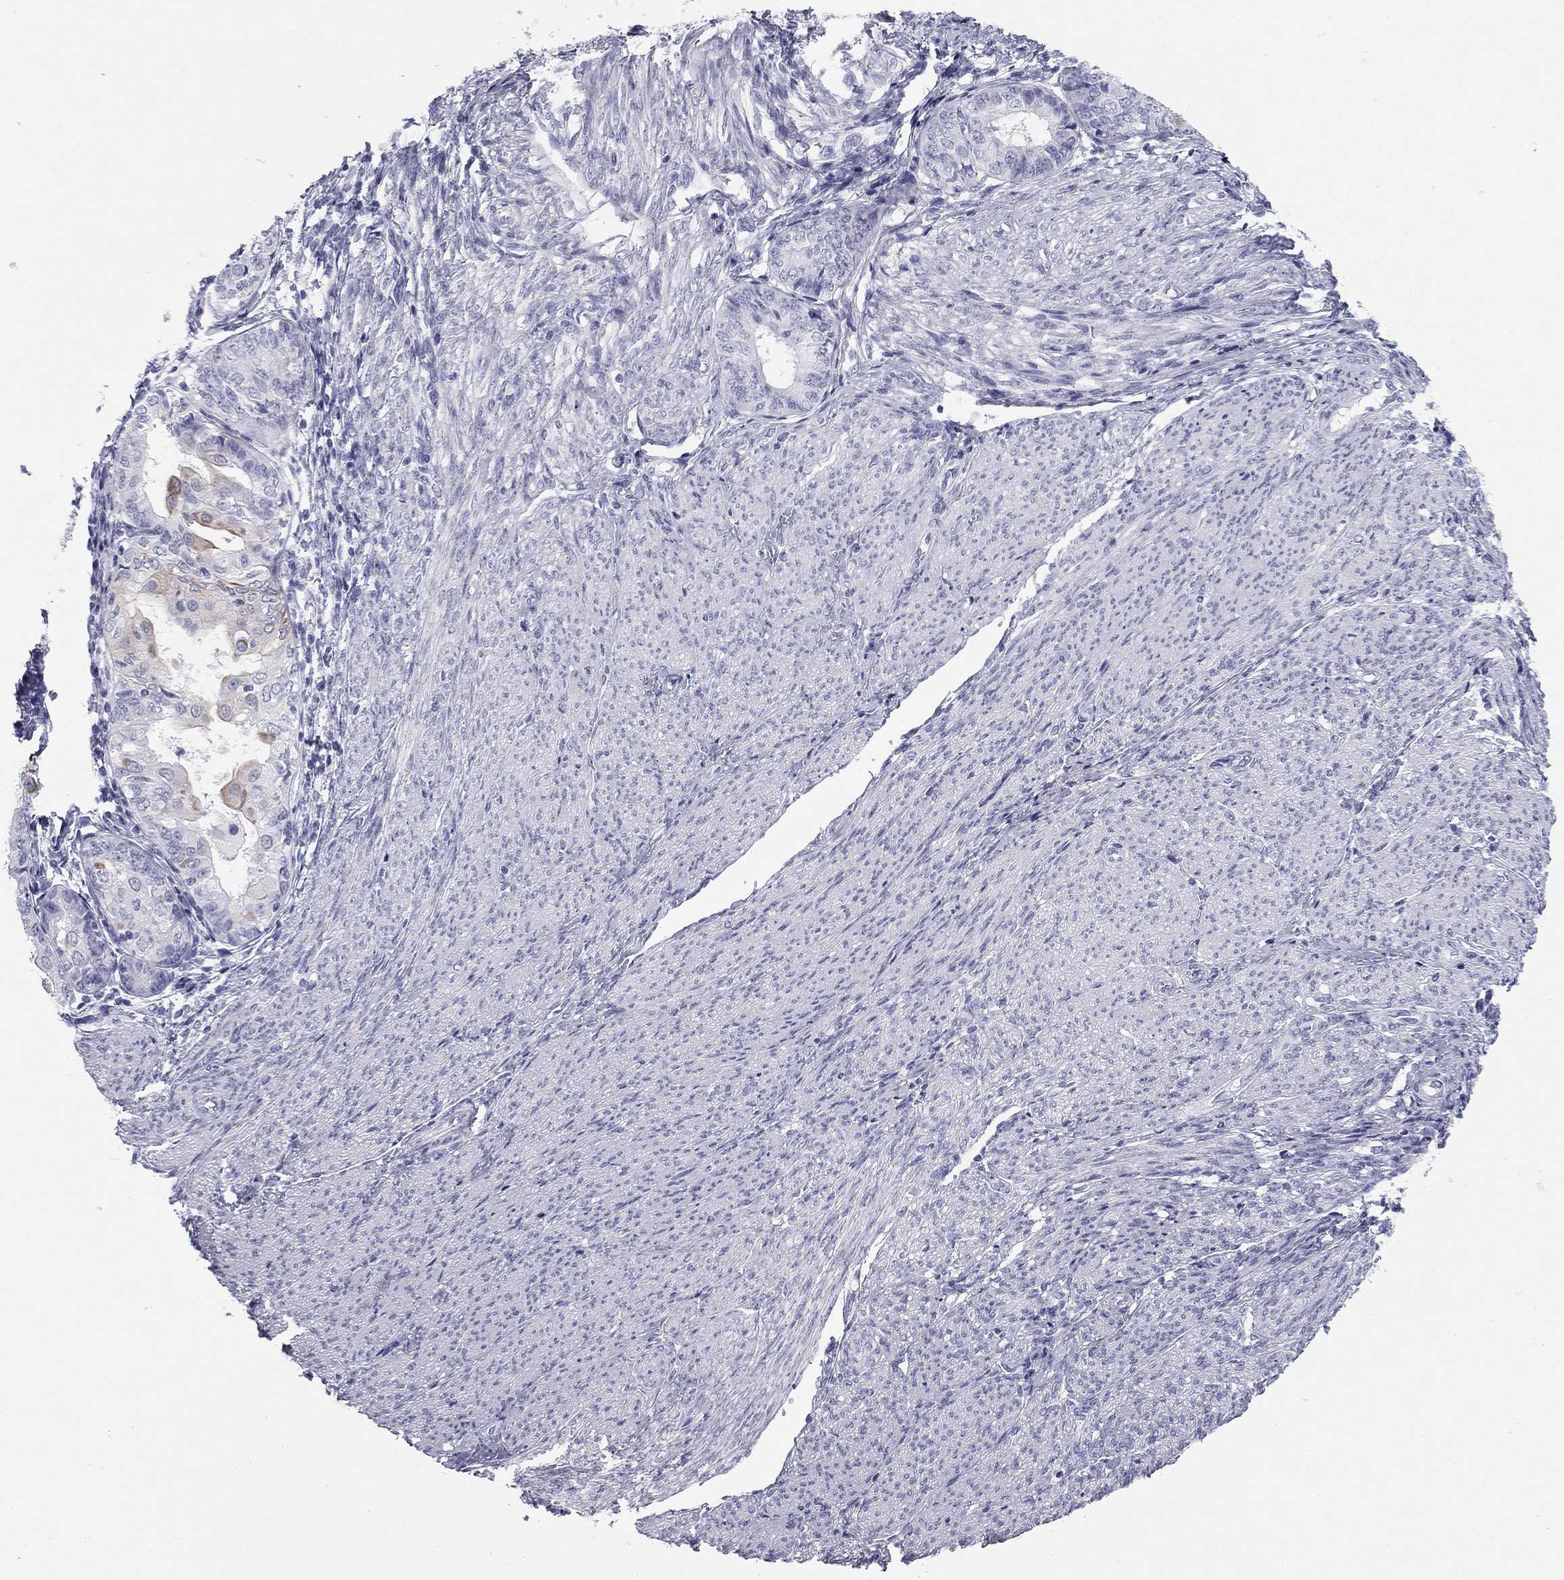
{"staining": {"intensity": "weak", "quantity": "<25%", "location": "cytoplasmic/membranous"}, "tissue": "endometrial cancer", "cell_type": "Tumor cells", "image_type": "cancer", "snomed": [{"axis": "morphology", "description": "Adenocarcinoma, NOS"}, {"axis": "topography", "description": "Endometrium"}], "caption": "High power microscopy micrograph of an immunohistochemistry micrograph of endometrial cancer (adenocarcinoma), revealing no significant expression in tumor cells.", "gene": "SULT2B1", "patient": {"sex": "female", "age": 68}}